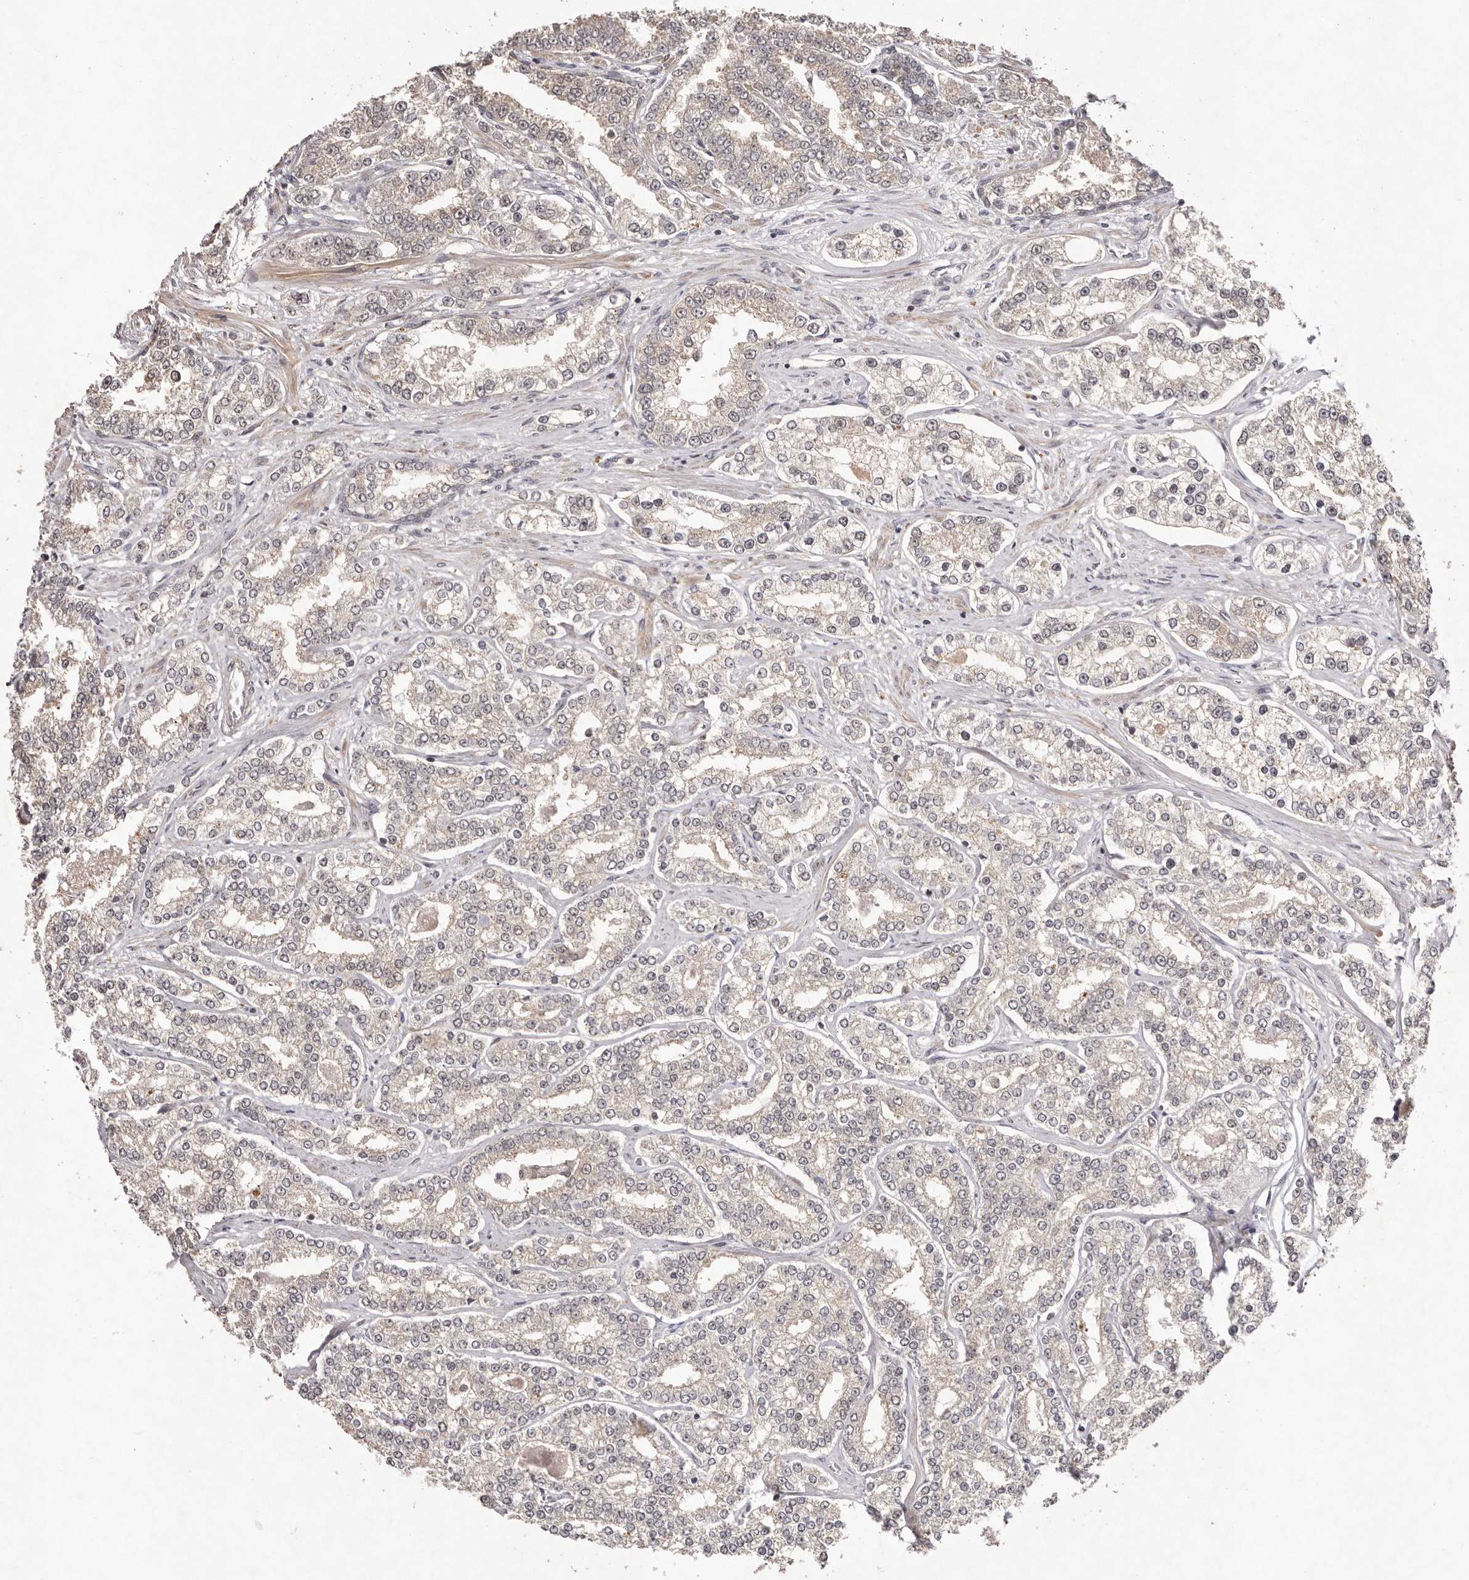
{"staining": {"intensity": "weak", "quantity": "25%-75%", "location": "cytoplasmic/membranous"}, "tissue": "prostate cancer", "cell_type": "Tumor cells", "image_type": "cancer", "snomed": [{"axis": "morphology", "description": "Normal tissue, NOS"}, {"axis": "morphology", "description": "Adenocarcinoma, High grade"}, {"axis": "topography", "description": "Prostate"}], "caption": "Immunohistochemistry (IHC) image of human prostate cancer (adenocarcinoma (high-grade)) stained for a protein (brown), which shows low levels of weak cytoplasmic/membranous staining in approximately 25%-75% of tumor cells.", "gene": "BUD31", "patient": {"sex": "male", "age": 83}}